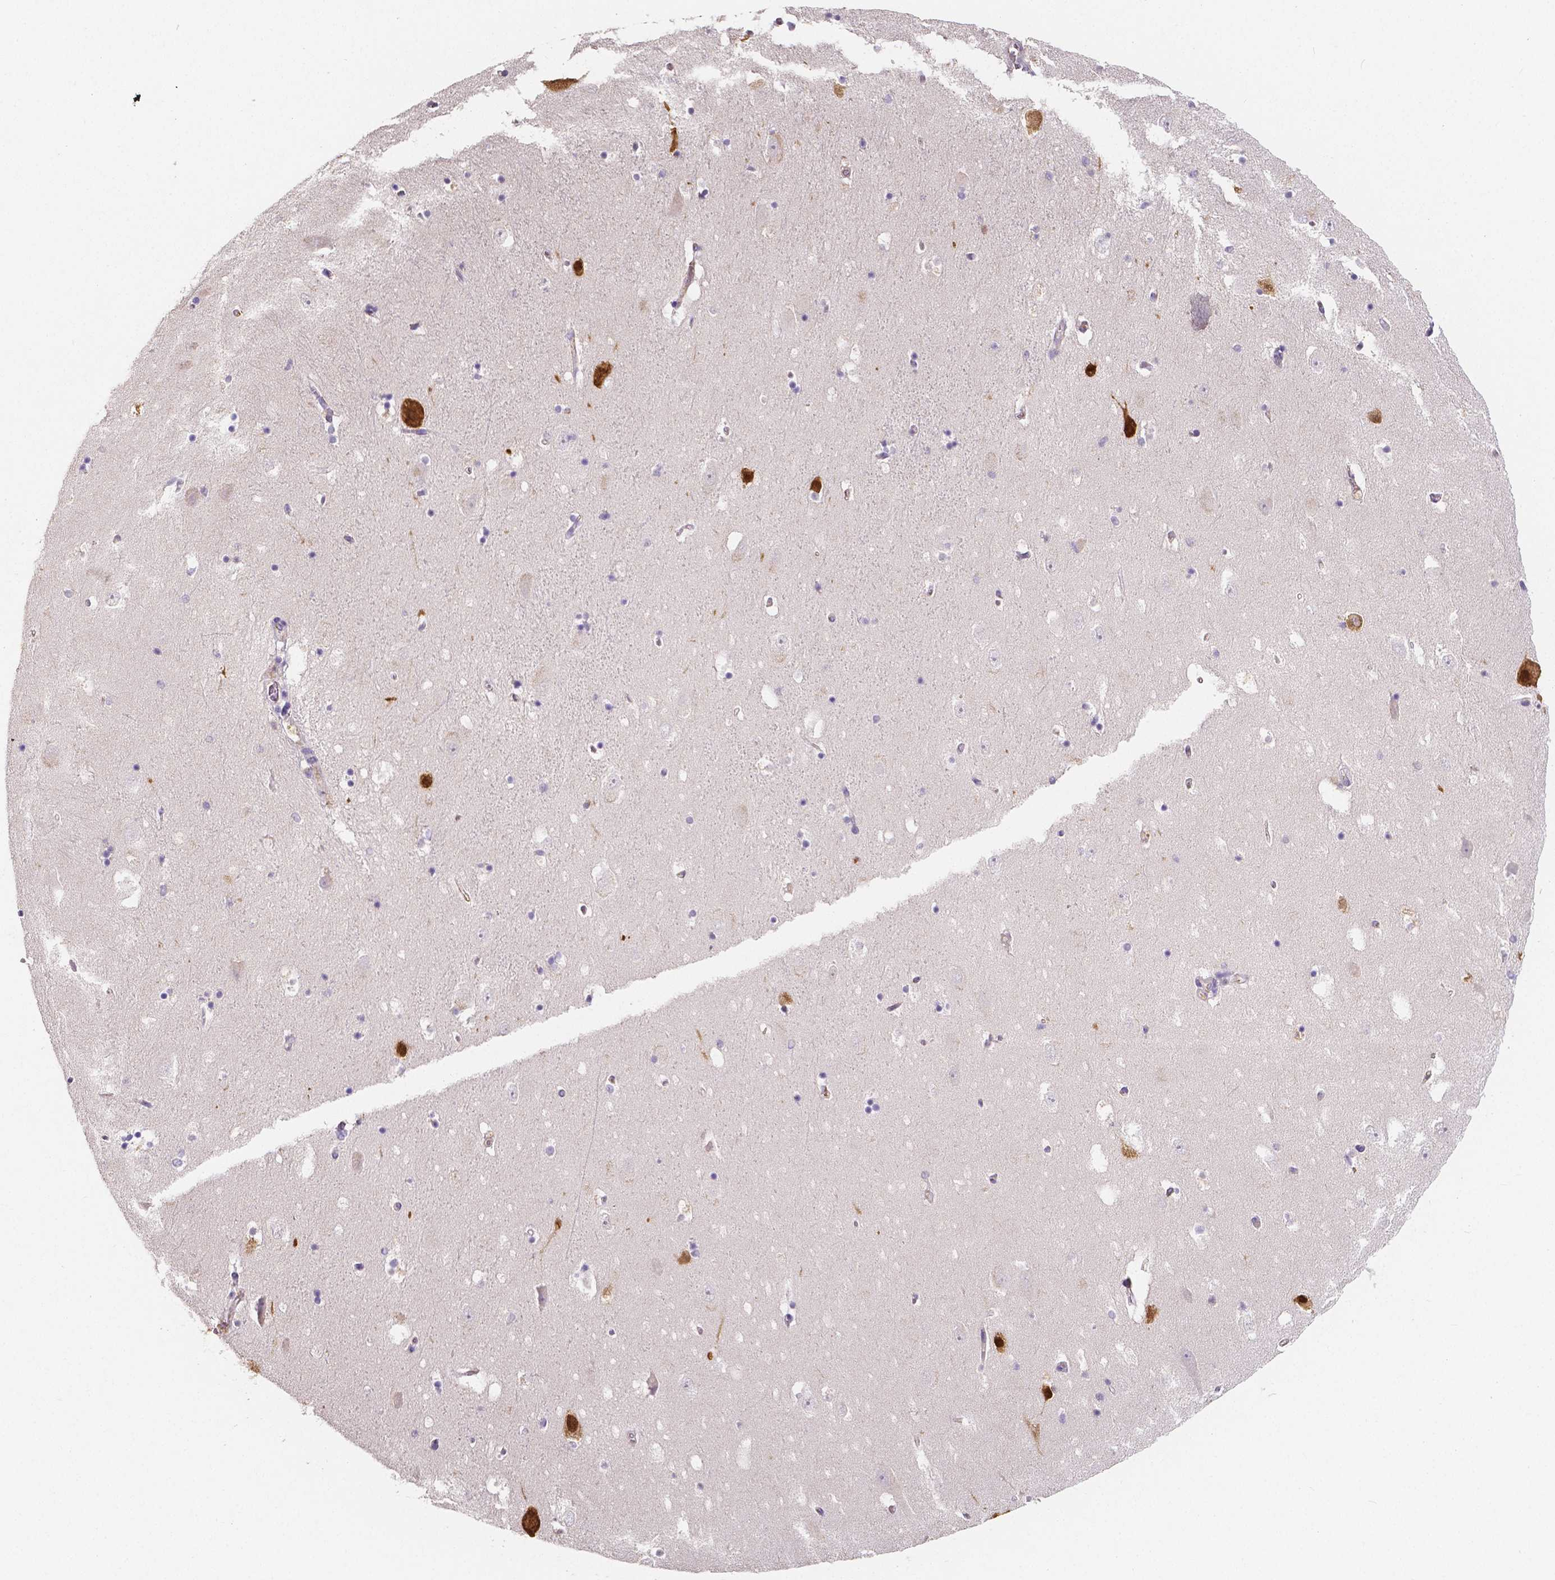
{"staining": {"intensity": "negative", "quantity": "none", "location": "none"}, "tissue": "hippocampus", "cell_type": "Glial cells", "image_type": "normal", "snomed": [{"axis": "morphology", "description": "Normal tissue, NOS"}, {"axis": "topography", "description": "Hippocampus"}], "caption": "The immunohistochemistry (IHC) photomicrograph has no significant expression in glial cells of hippocampus.", "gene": "ELAVL2", "patient": {"sex": "male", "age": 58}}